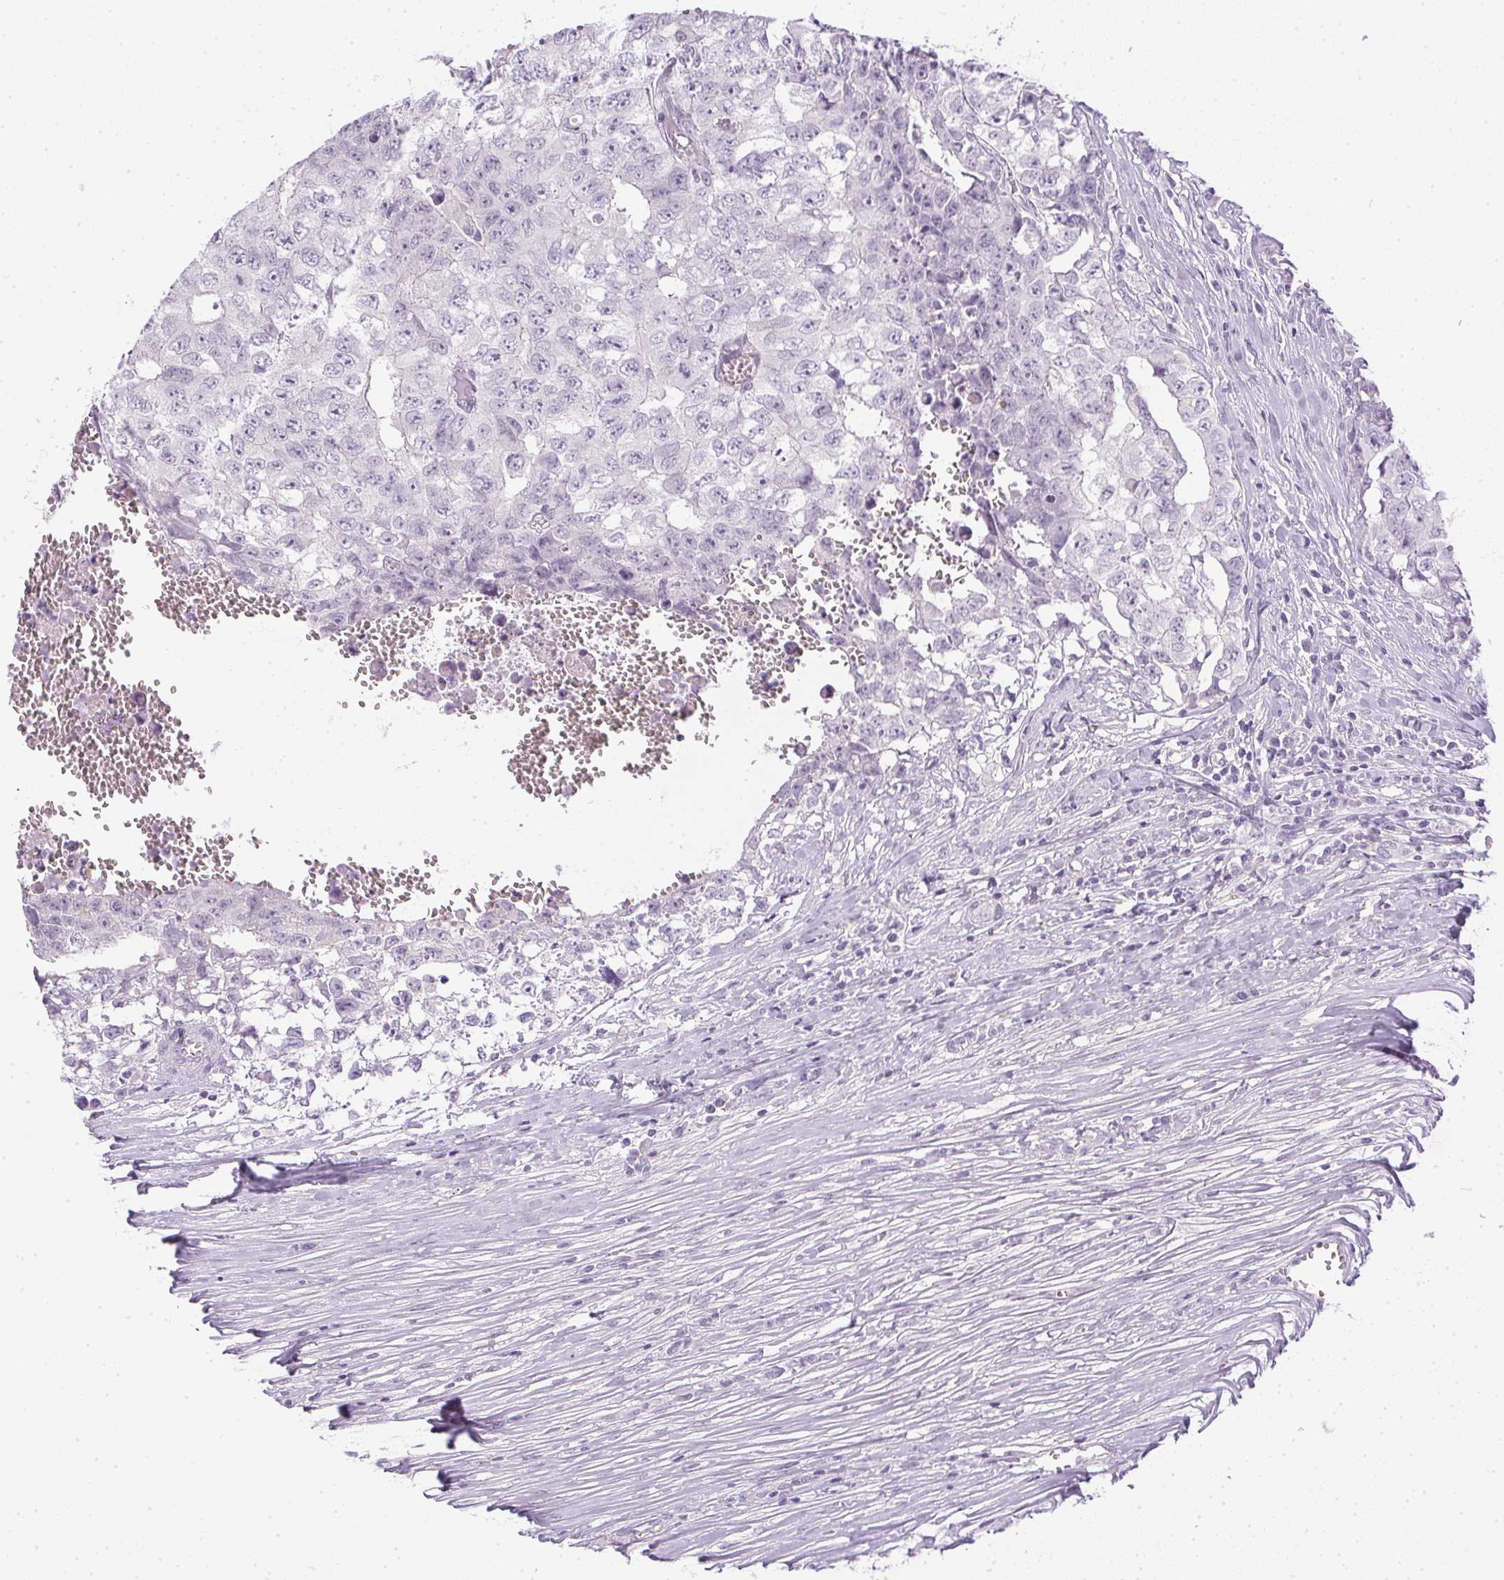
{"staining": {"intensity": "negative", "quantity": "none", "location": "none"}, "tissue": "testis cancer", "cell_type": "Tumor cells", "image_type": "cancer", "snomed": [{"axis": "morphology", "description": "Carcinoma, Embryonal, NOS"}, {"axis": "morphology", "description": "Teratoma, malignant, NOS"}, {"axis": "topography", "description": "Testis"}], "caption": "Image shows no significant protein expression in tumor cells of teratoma (malignant) (testis).", "gene": "PRL", "patient": {"sex": "male", "age": 24}}